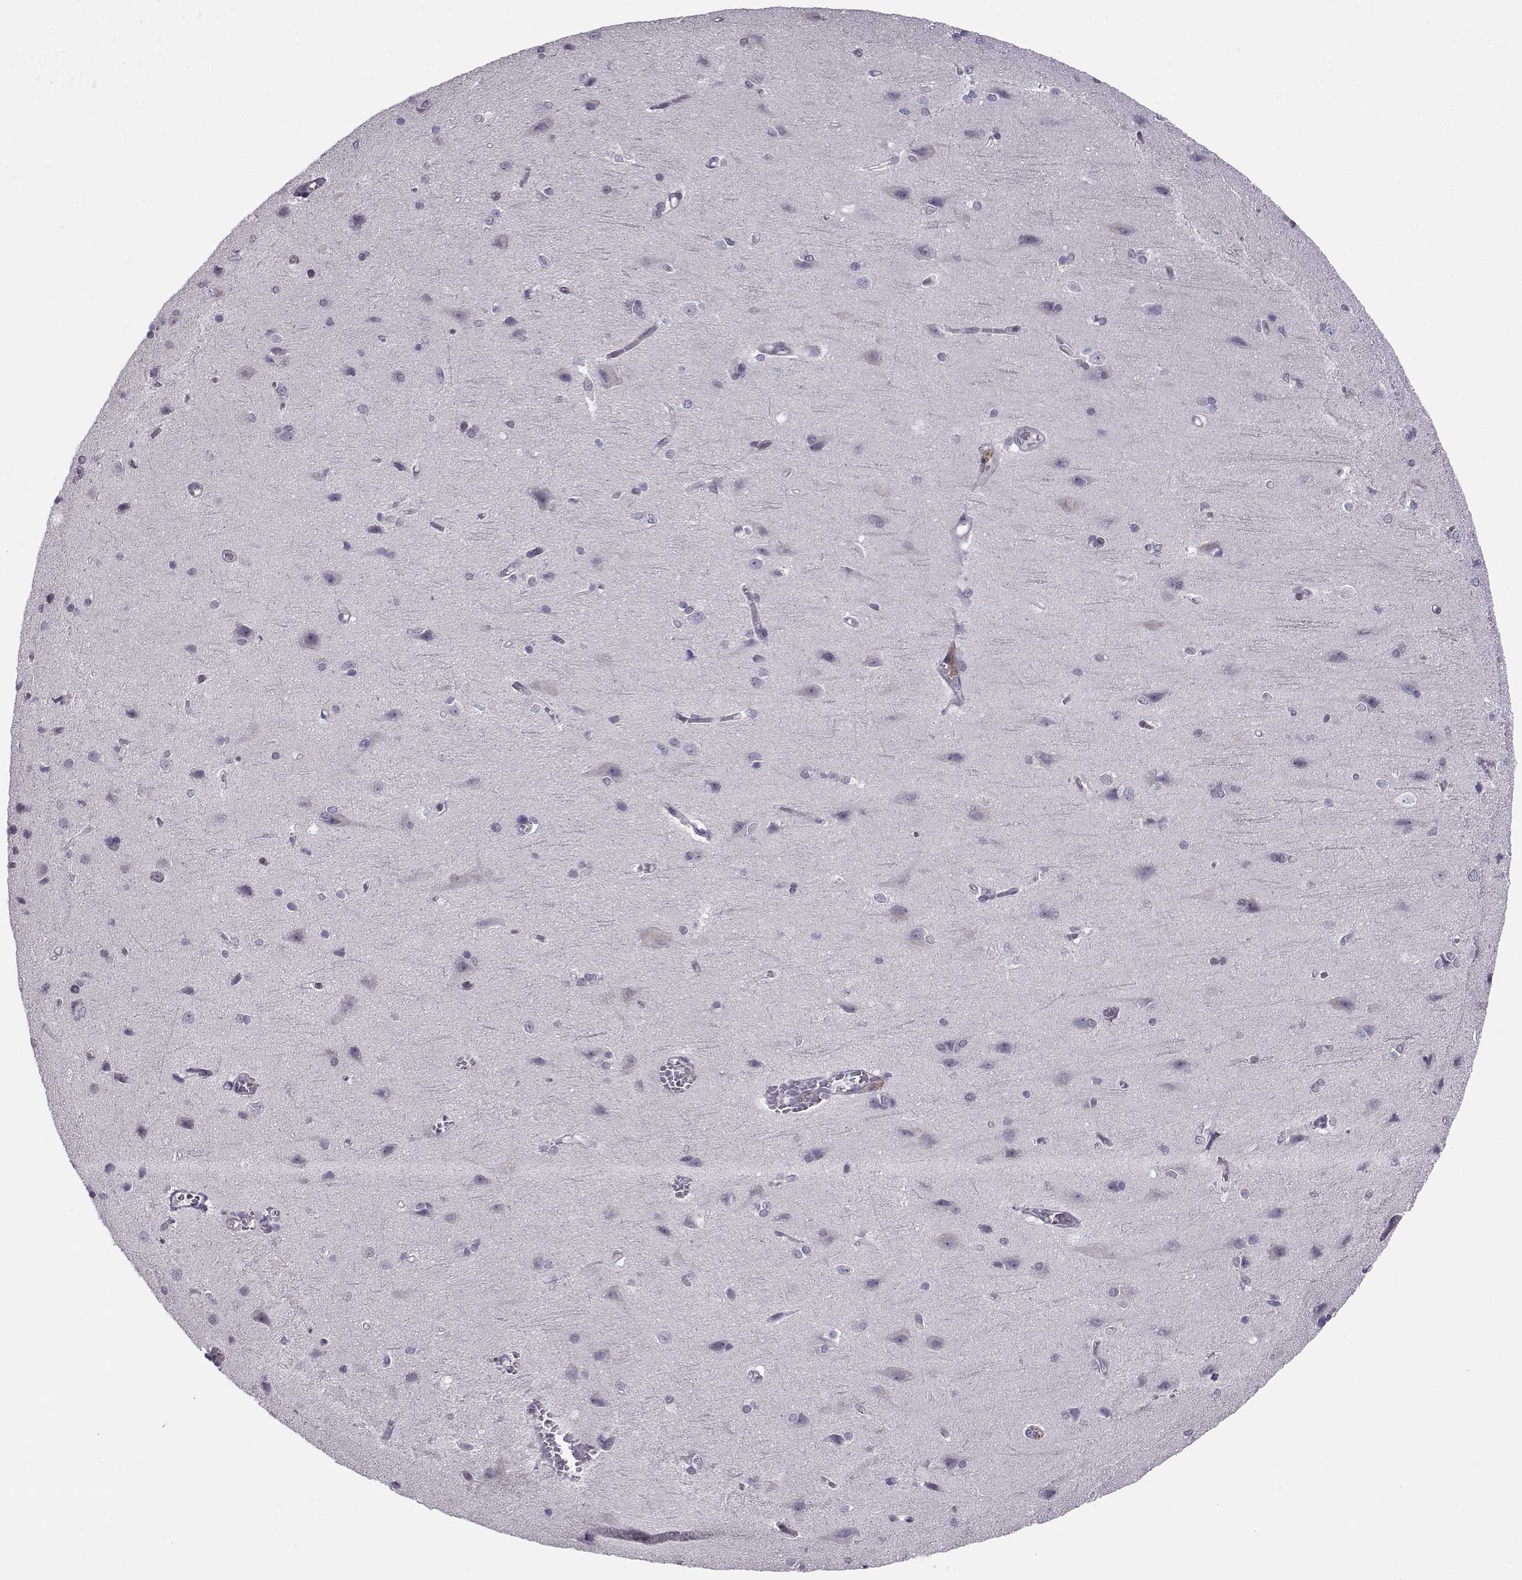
{"staining": {"intensity": "negative", "quantity": "none", "location": "none"}, "tissue": "cerebral cortex", "cell_type": "Endothelial cells", "image_type": "normal", "snomed": [{"axis": "morphology", "description": "Normal tissue, NOS"}, {"axis": "topography", "description": "Cerebral cortex"}], "caption": "Immunohistochemistry (IHC) photomicrograph of unremarkable cerebral cortex: cerebral cortex stained with DAB (3,3'-diaminobenzidine) shows no significant protein positivity in endothelial cells. The staining was performed using DAB (3,3'-diaminobenzidine) to visualize the protein expression in brown, while the nuclei were stained in blue with hematoxylin (Magnification: 20x).", "gene": "C16orf86", "patient": {"sex": "male", "age": 37}}